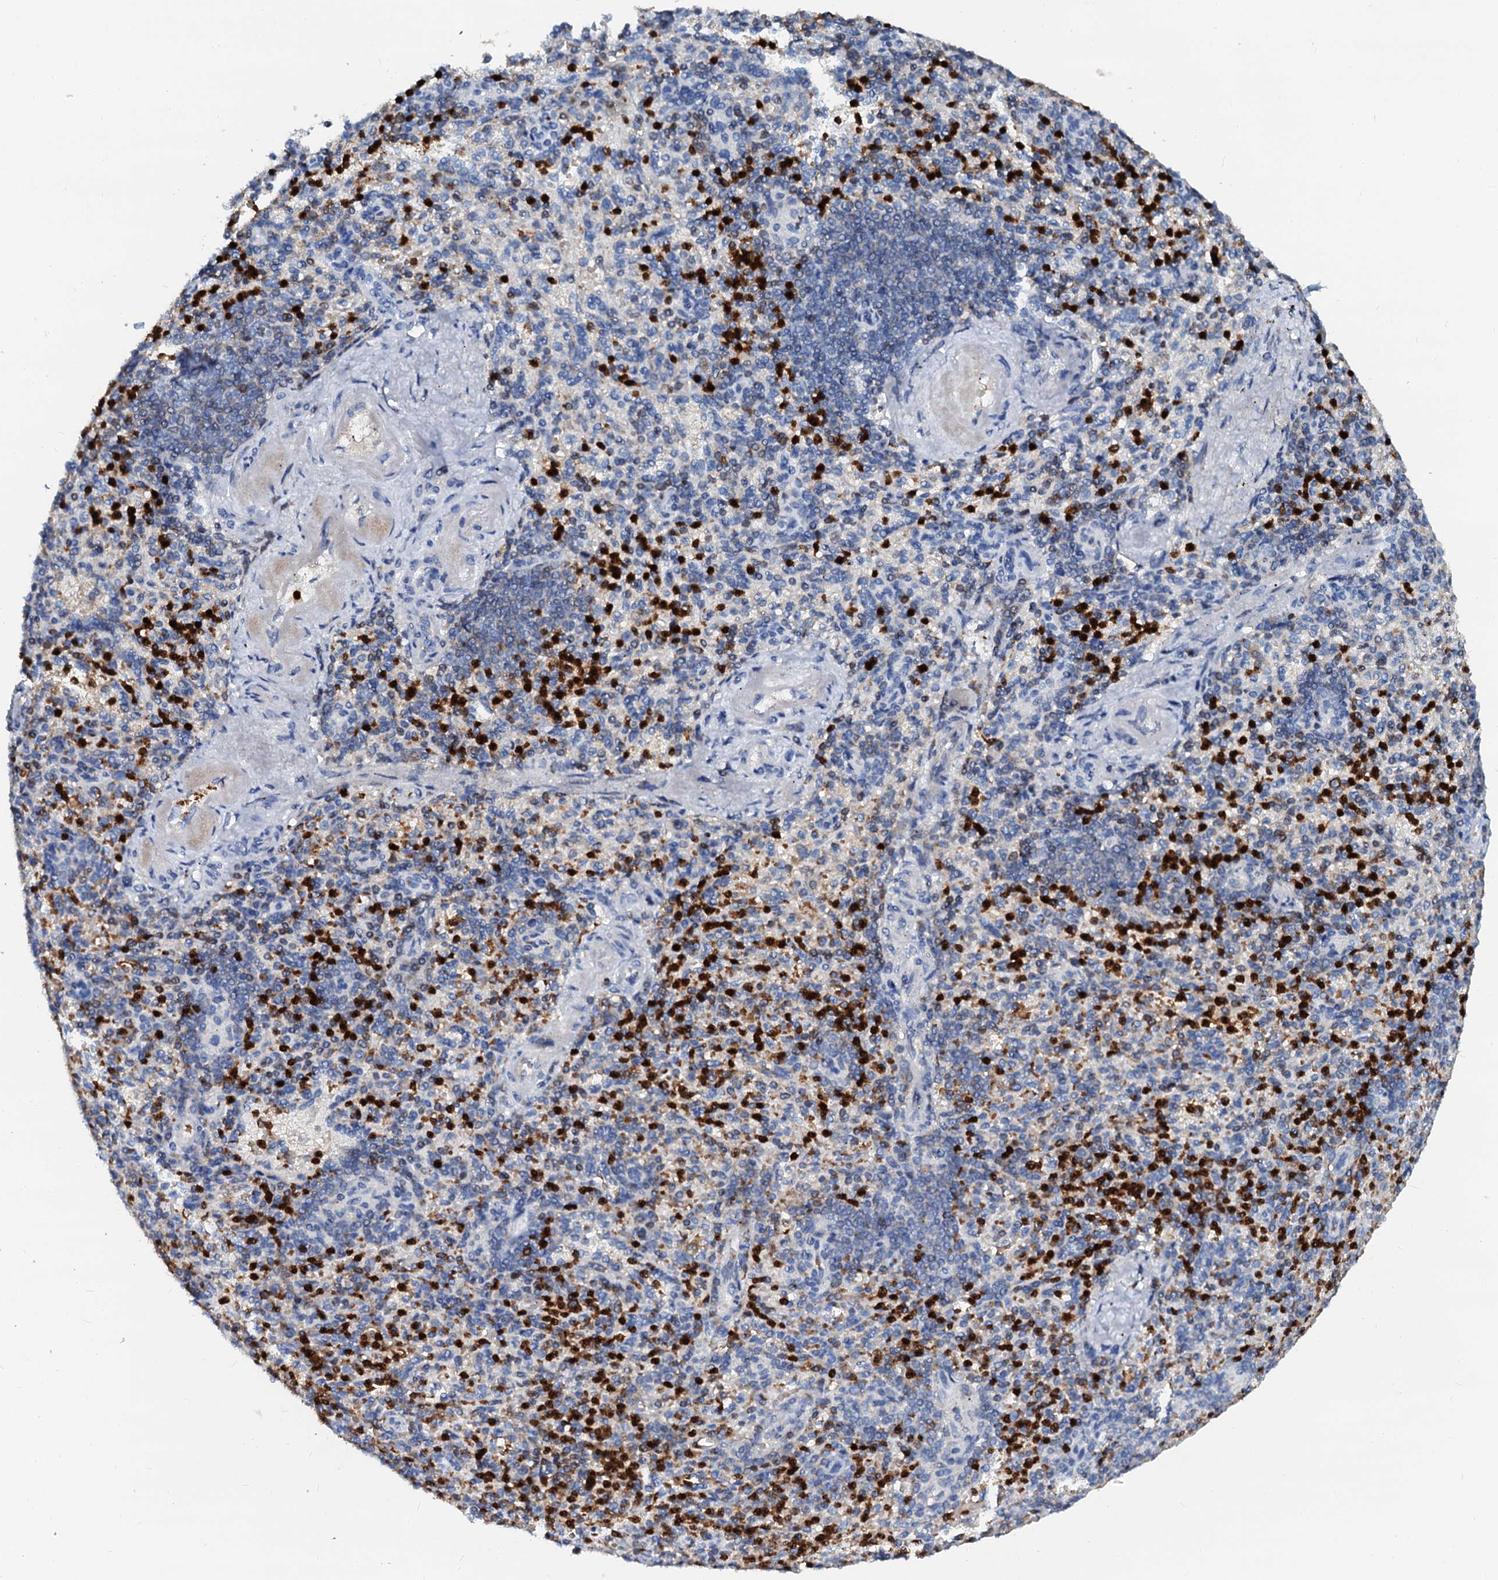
{"staining": {"intensity": "strong", "quantity": "<25%", "location": "cytoplasmic/membranous"}, "tissue": "spleen", "cell_type": "Cells in red pulp", "image_type": "normal", "snomed": [{"axis": "morphology", "description": "Normal tissue, NOS"}, {"axis": "topography", "description": "Spleen"}], "caption": "The image demonstrates staining of normal spleen, revealing strong cytoplasmic/membranous protein expression (brown color) within cells in red pulp.", "gene": "RAB27A", "patient": {"sex": "female", "age": 74}}